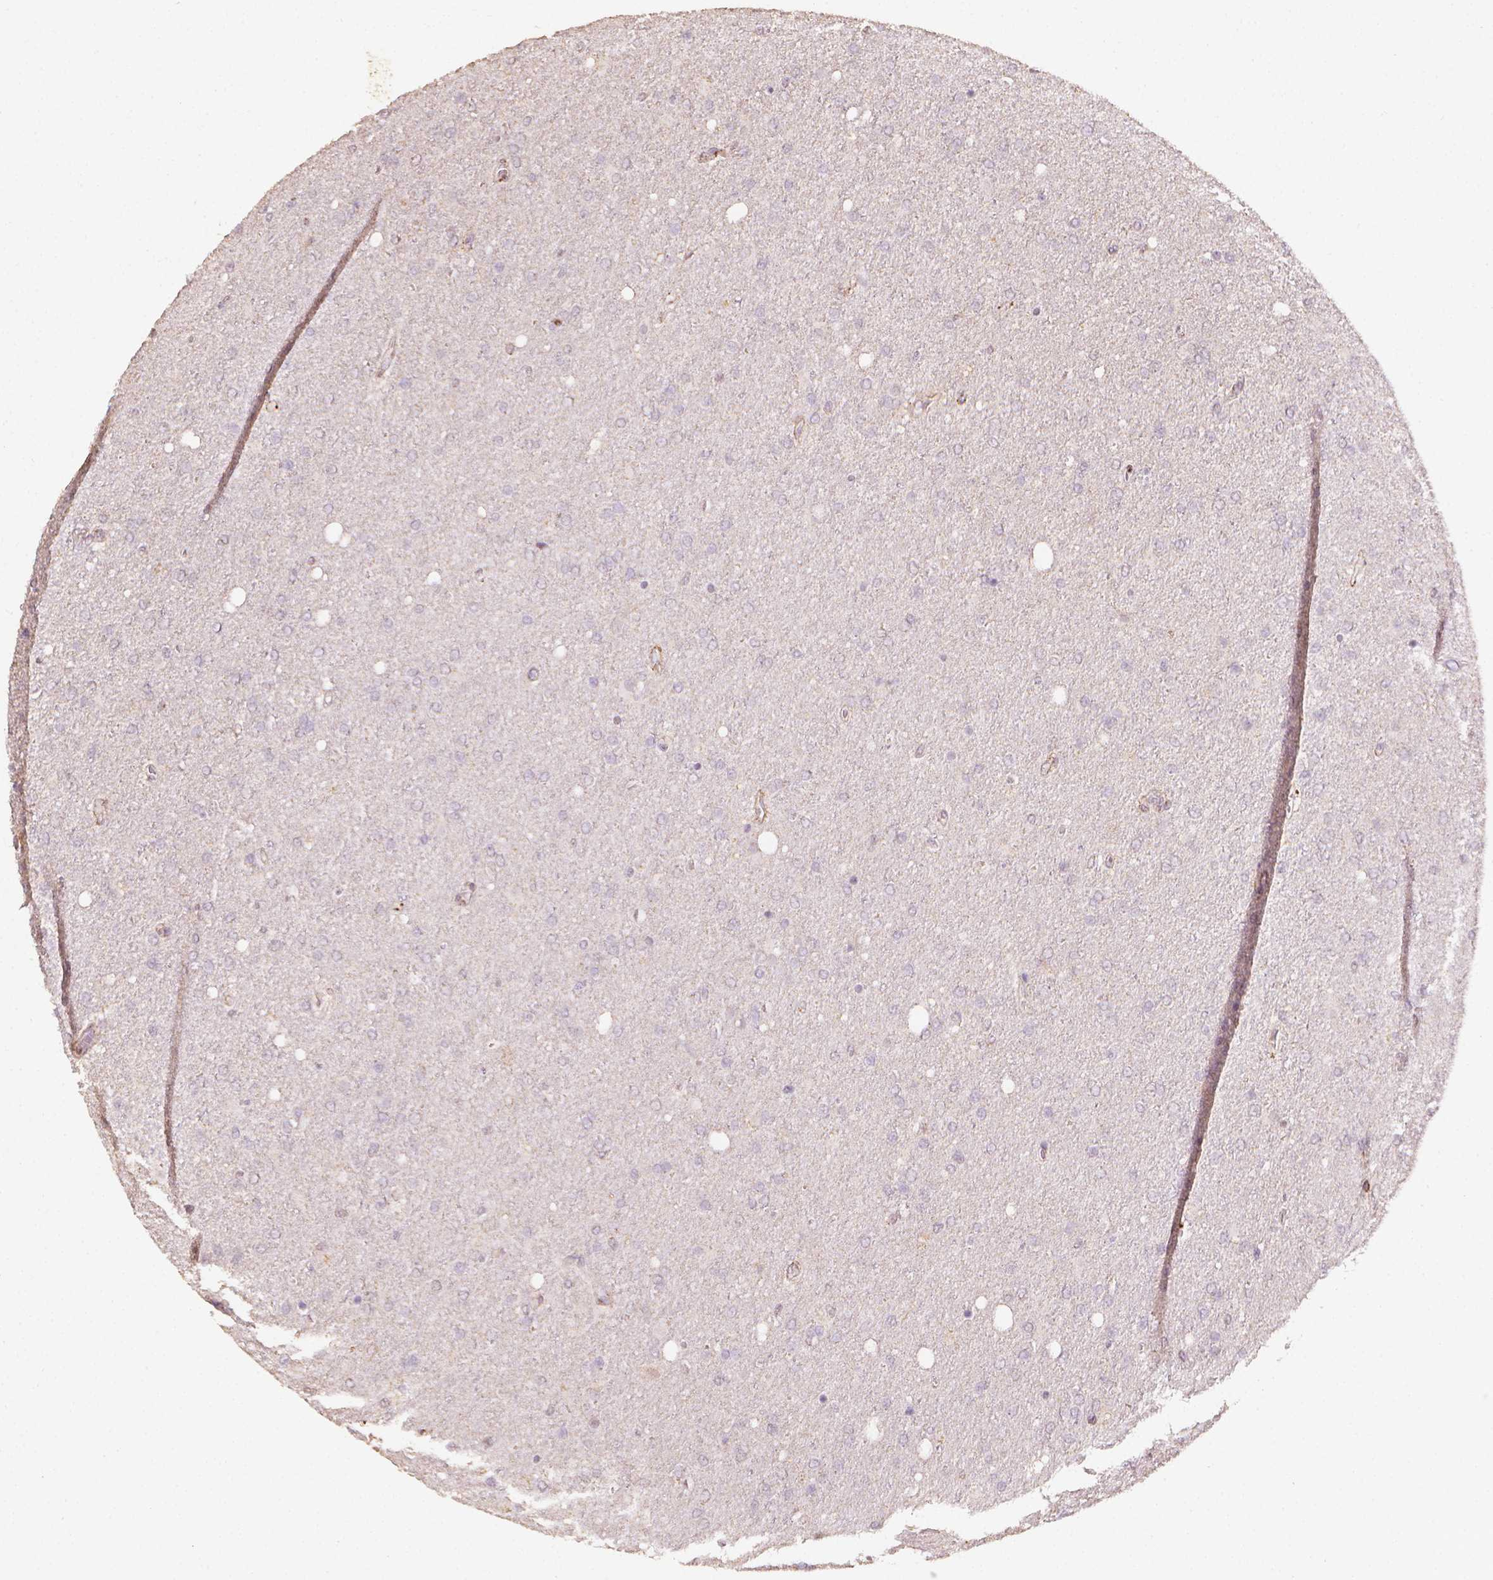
{"staining": {"intensity": "negative", "quantity": "none", "location": "none"}, "tissue": "glioma", "cell_type": "Tumor cells", "image_type": "cancer", "snomed": [{"axis": "morphology", "description": "Glioma, malignant, High grade"}, {"axis": "topography", "description": "Cerebral cortex"}], "caption": "Protein analysis of glioma exhibits no significant expression in tumor cells. Nuclei are stained in blue.", "gene": "DCN", "patient": {"sex": "male", "age": 70}}